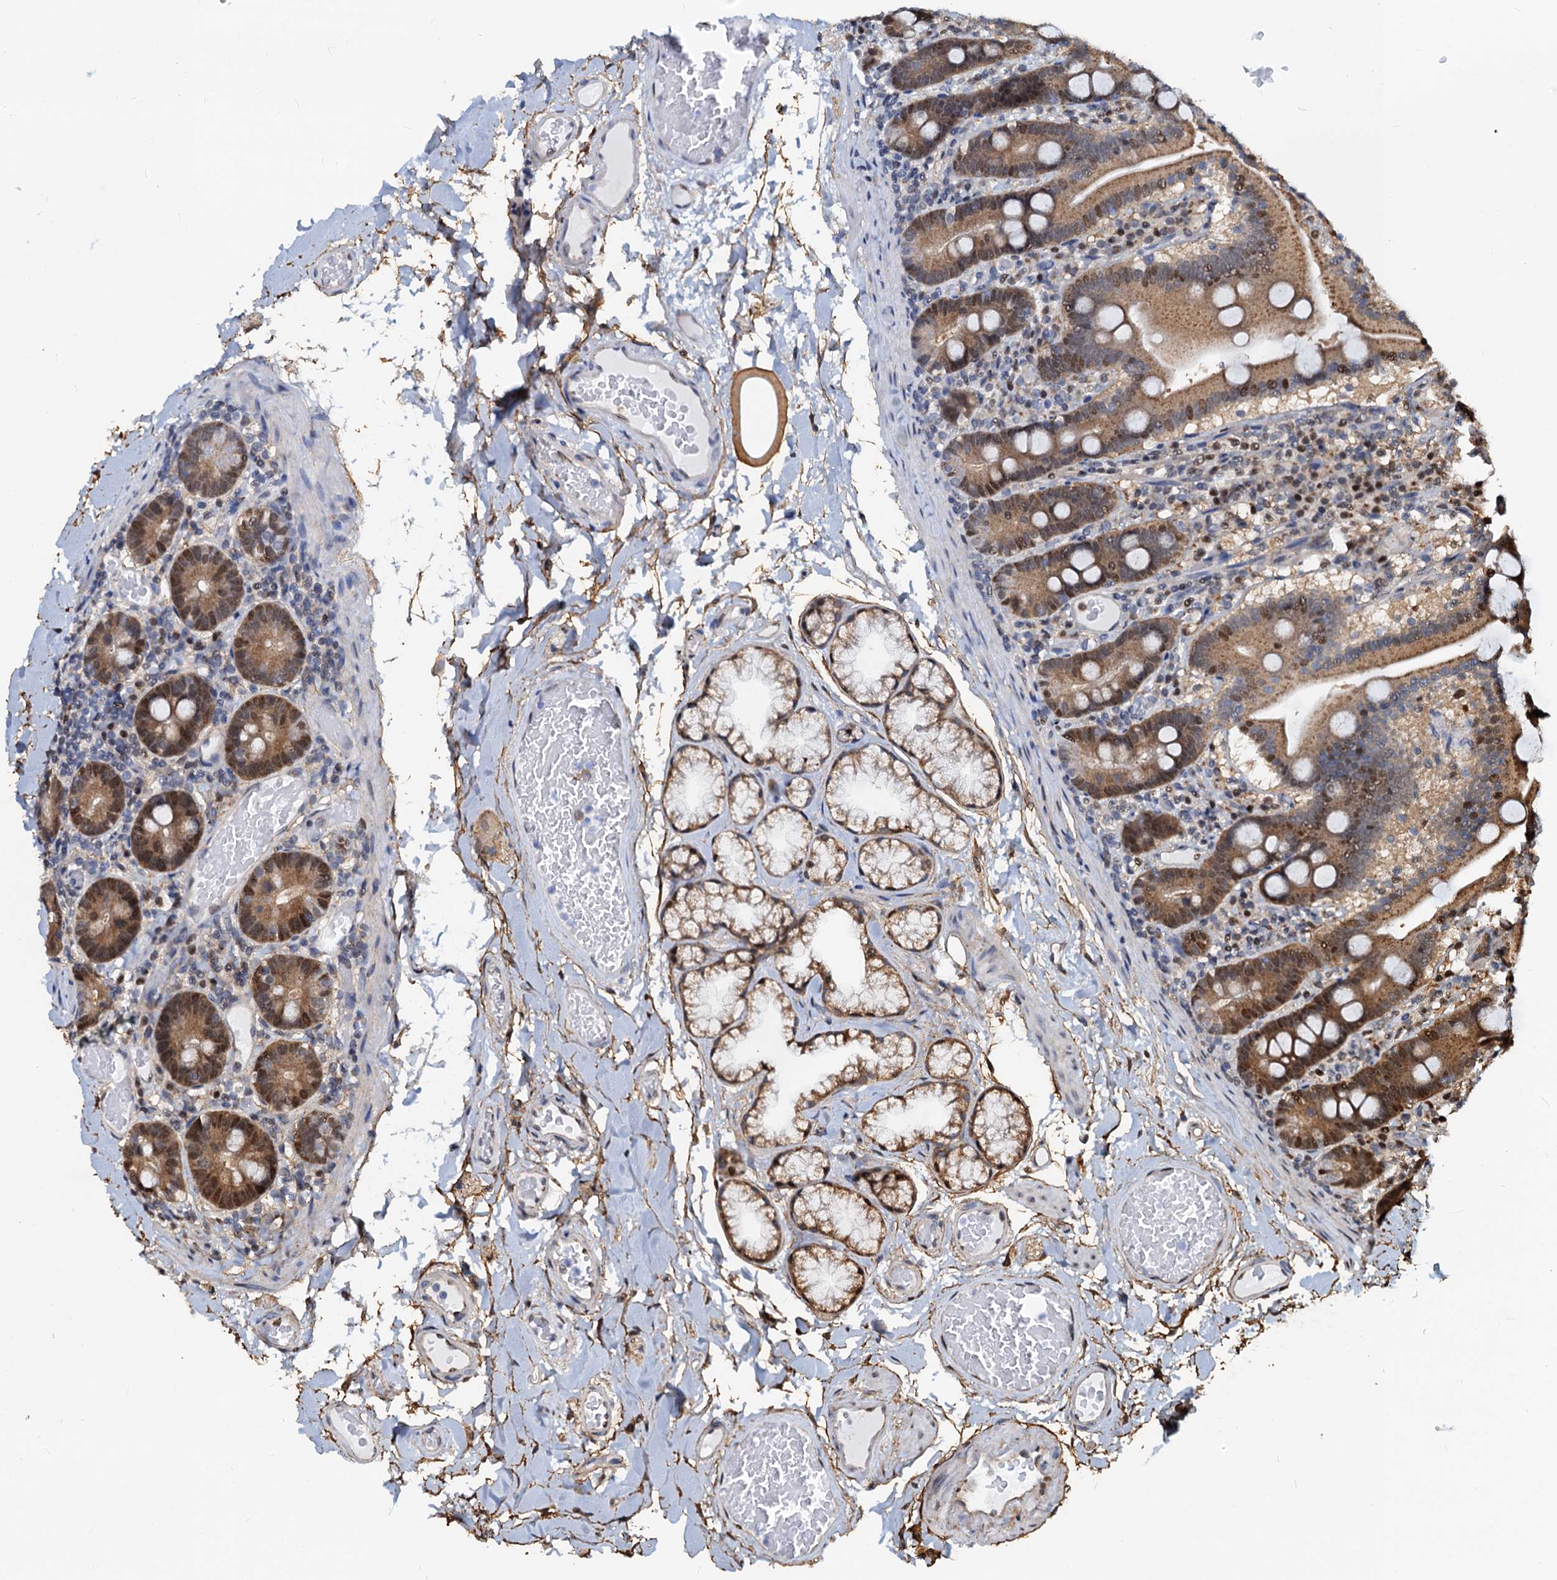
{"staining": {"intensity": "moderate", "quantity": "25%-75%", "location": "cytoplasmic/membranous,nuclear"}, "tissue": "duodenum", "cell_type": "Glandular cells", "image_type": "normal", "snomed": [{"axis": "morphology", "description": "Normal tissue, NOS"}, {"axis": "topography", "description": "Duodenum"}], "caption": "Protein staining exhibits moderate cytoplasmic/membranous,nuclear staining in about 25%-75% of glandular cells in benign duodenum. The staining is performed using DAB (3,3'-diaminobenzidine) brown chromogen to label protein expression. The nuclei are counter-stained blue using hematoxylin.", "gene": "PTGES3", "patient": {"sex": "male", "age": 55}}